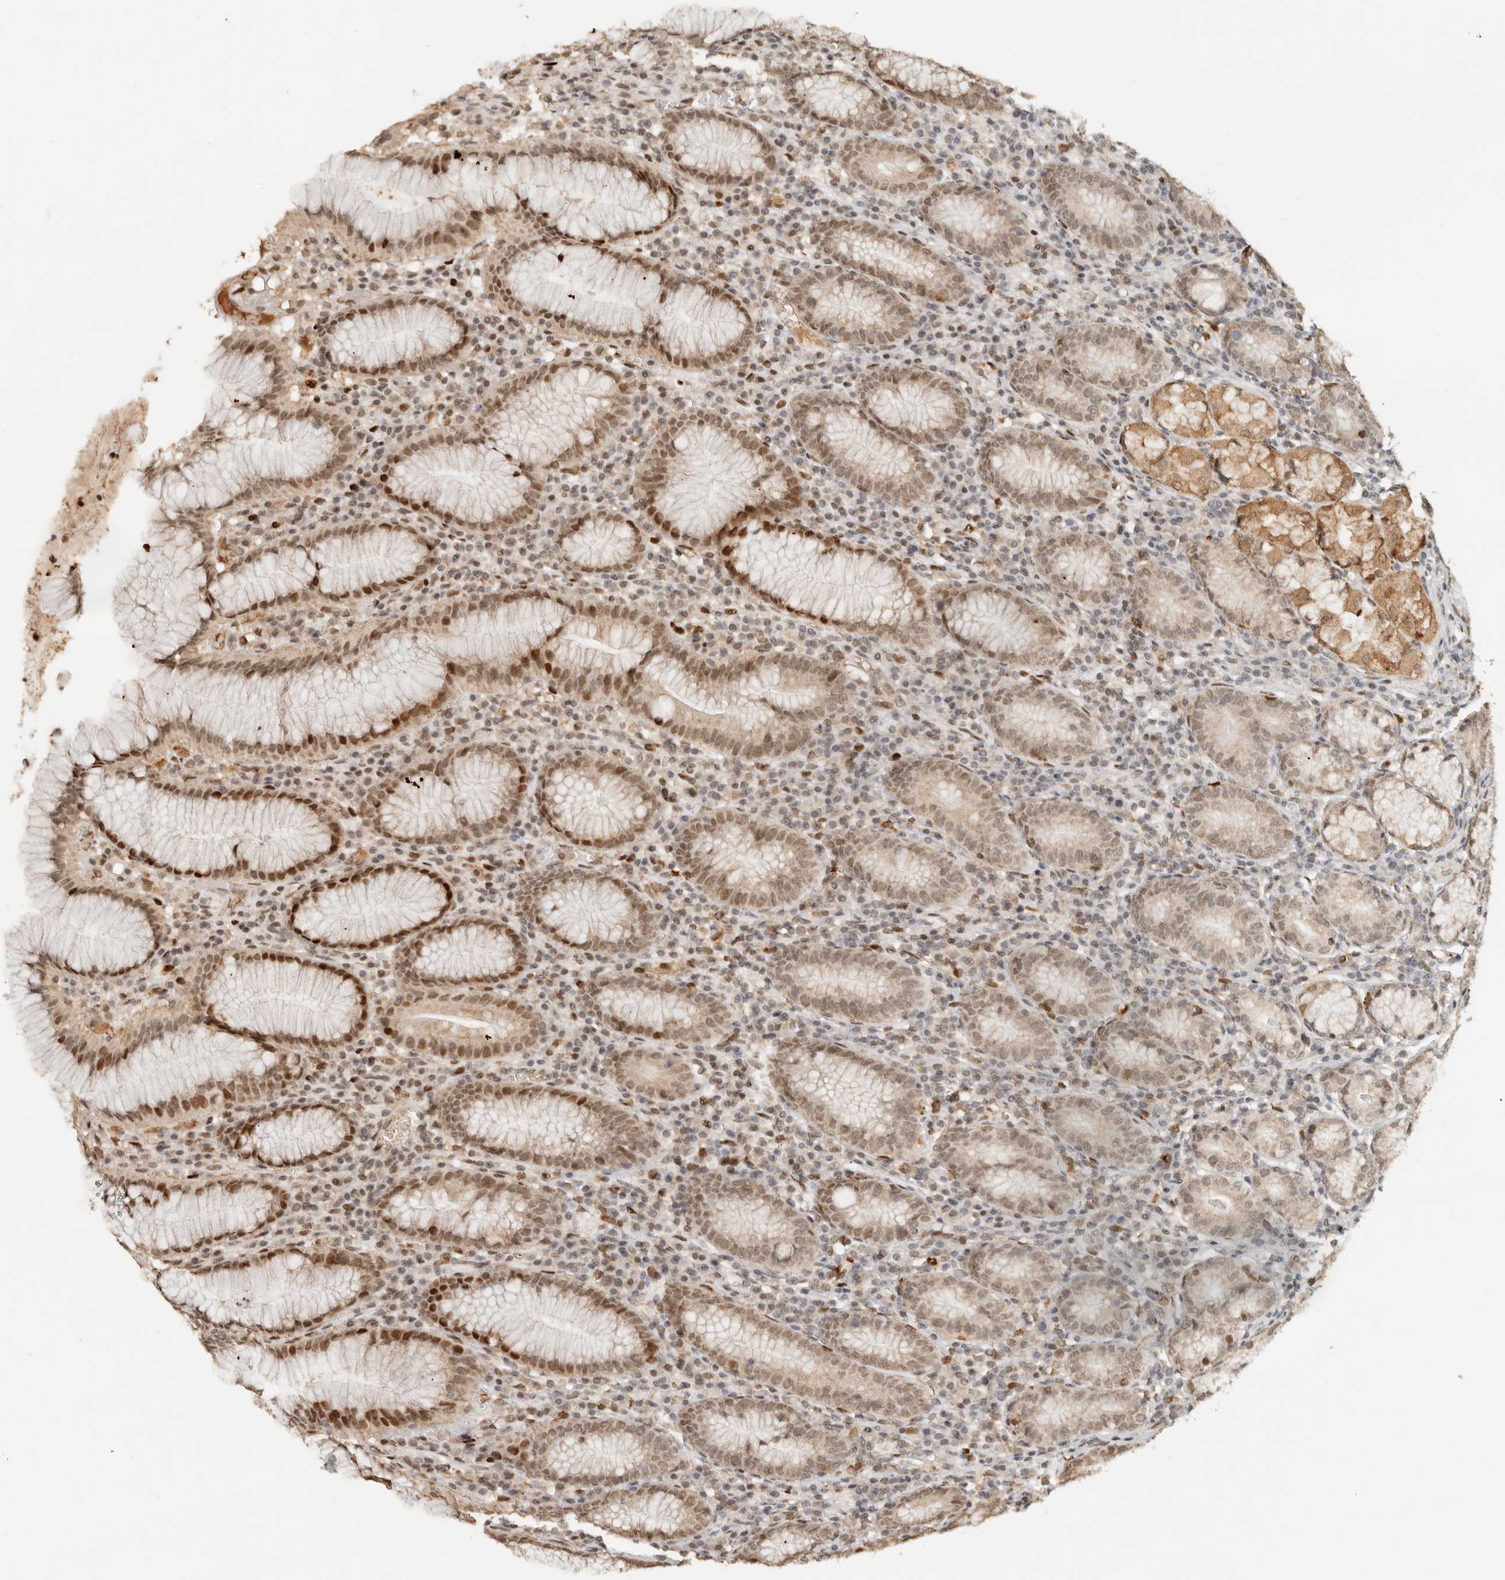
{"staining": {"intensity": "moderate", "quantity": ">75%", "location": "cytoplasmic/membranous,nuclear"}, "tissue": "stomach", "cell_type": "Glandular cells", "image_type": "normal", "snomed": [{"axis": "morphology", "description": "Normal tissue, NOS"}, {"axis": "topography", "description": "Stomach"}], "caption": "Protein expression by immunohistochemistry shows moderate cytoplasmic/membranous,nuclear staining in approximately >75% of glandular cells in normal stomach.", "gene": "NPAS2", "patient": {"sex": "male", "age": 55}}